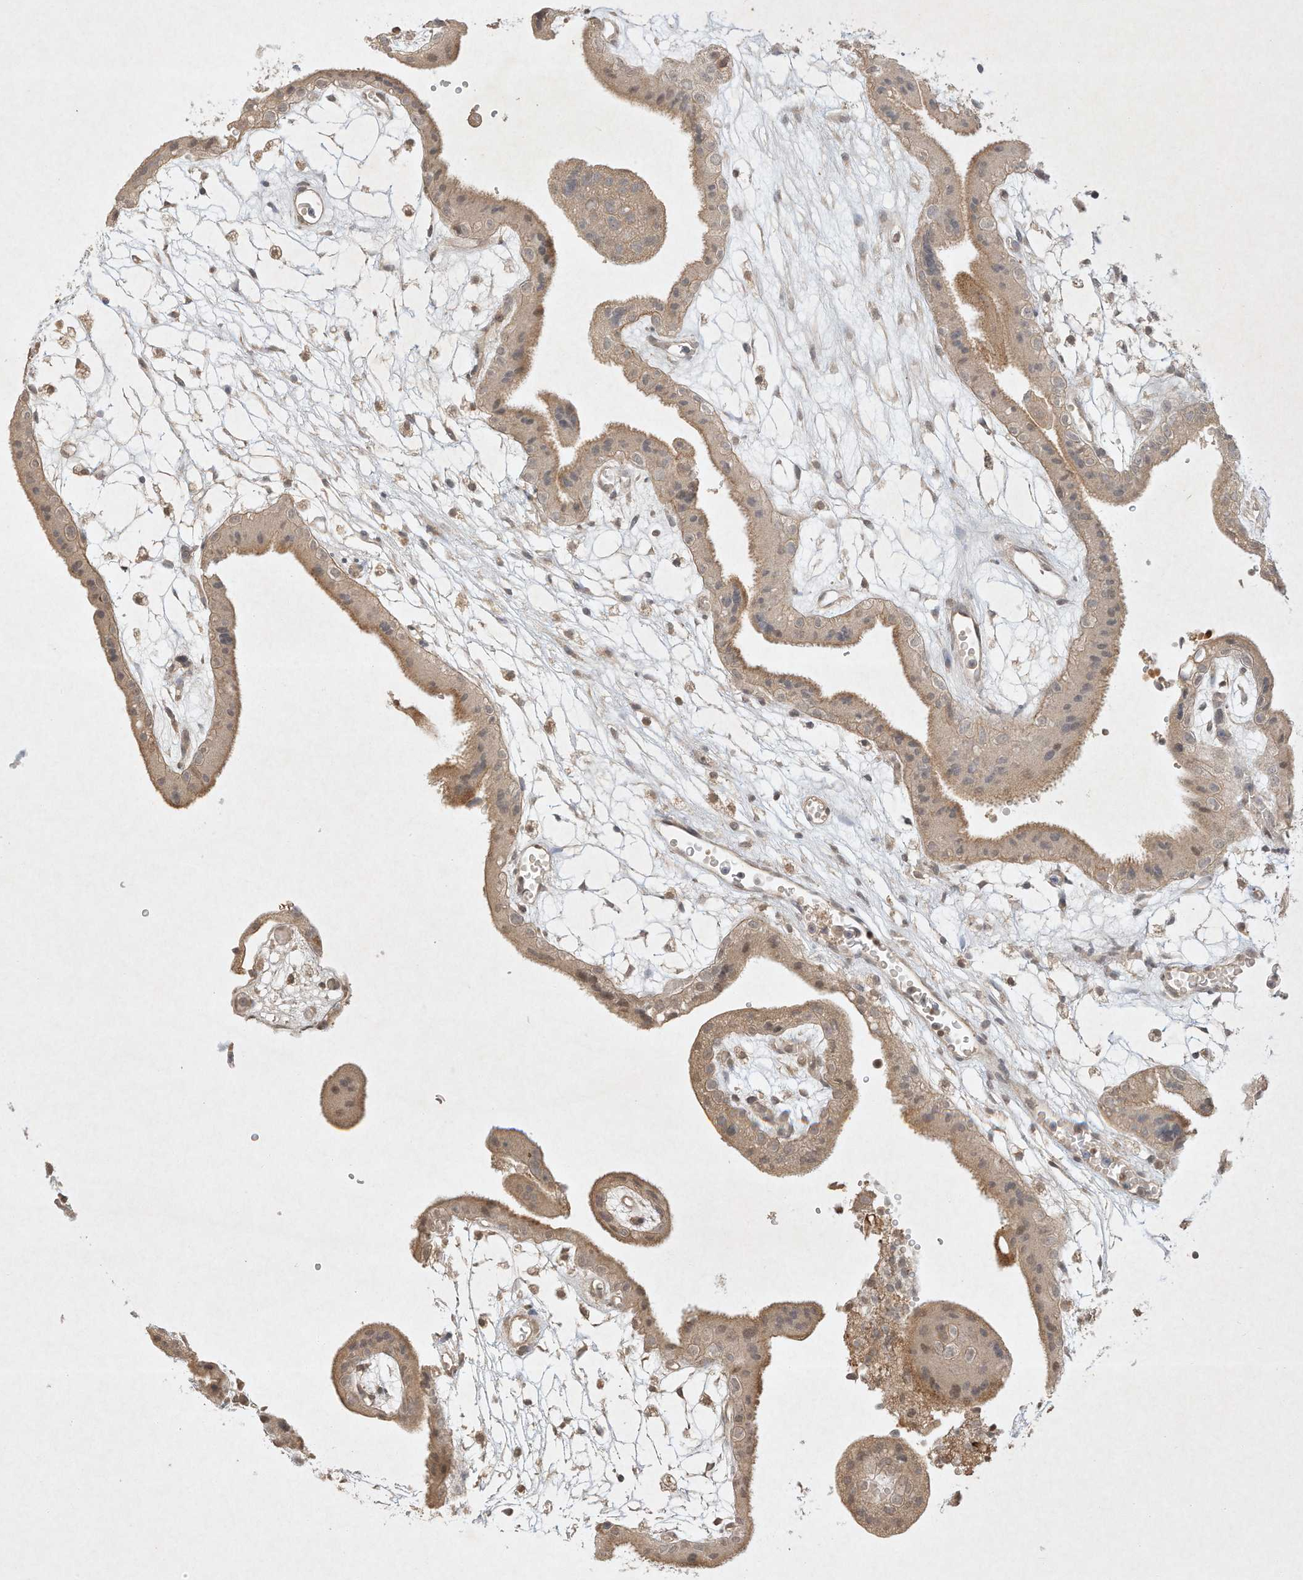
{"staining": {"intensity": "moderate", "quantity": ">75%", "location": "cytoplasmic/membranous"}, "tissue": "placenta", "cell_type": "Decidual cells", "image_type": "normal", "snomed": [{"axis": "morphology", "description": "Normal tissue, NOS"}, {"axis": "topography", "description": "Placenta"}], "caption": "Immunohistochemical staining of normal human placenta exhibits moderate cytoplasmic/membranous protein staining in approximately >75% of decidual cells. The protein of interest is shown in brown color, while the nuclei are stained blue.", "gene": "BTRC", "patient": {"sex": "female", "age": 18}}